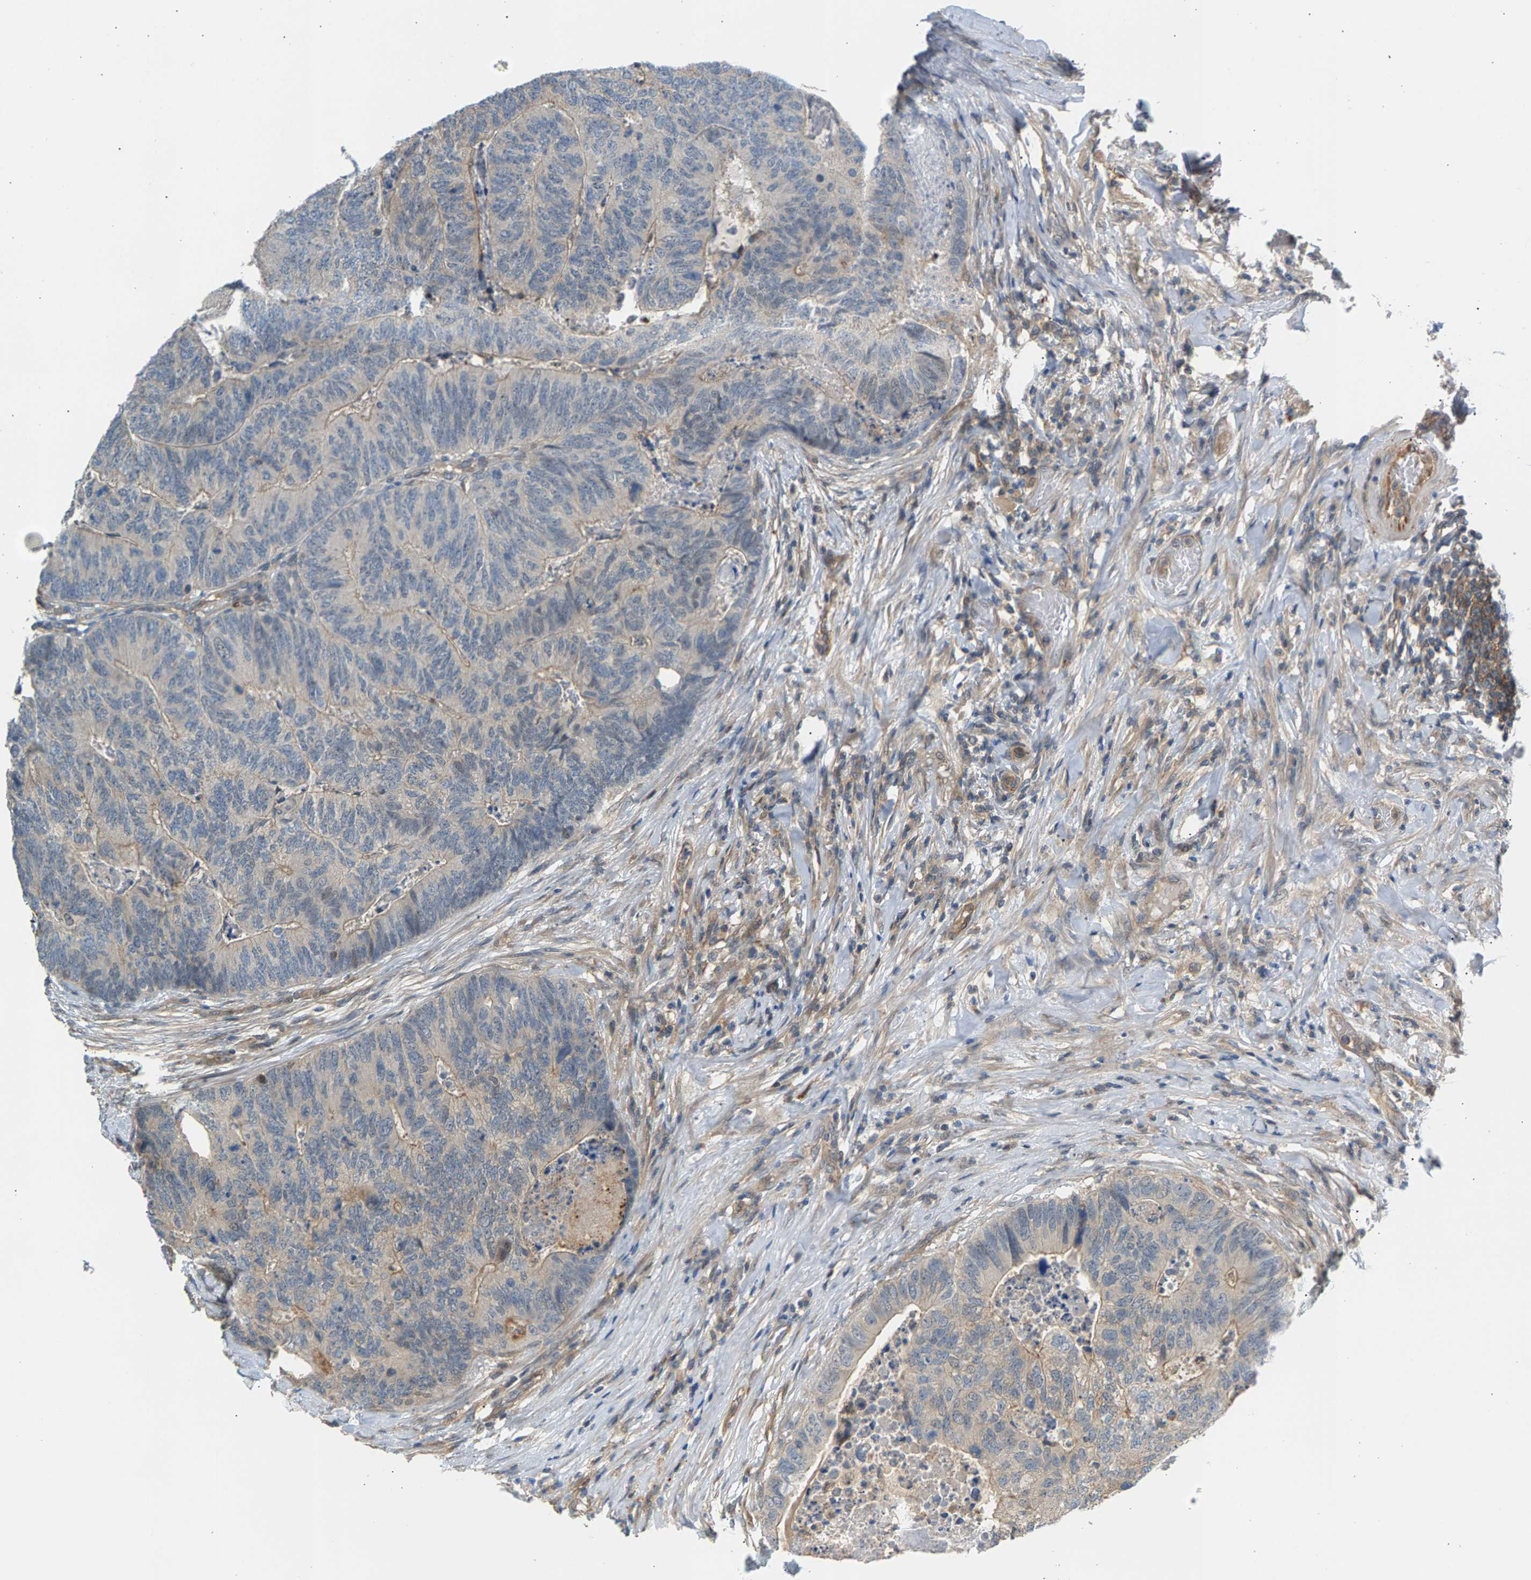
{"staining": {"intensity": "weak", "quantity": "<25%", "location": "cytoplasmic/membranous"}, "tissue": "colorectal cancer", "cell_type": "Tumor cells", "image_type": "cancer", "snomed": [{"axis": "morphology", "description": "Adenocarcinoma, NOS"}, {"axis": "topography", "description": "Colon"}], "caption": "IHC of colorectal adenocarcinoma demonstrates no positivity in tumor cells.", "gene": "KRTAP27-1", "patient": {"sex": "female", "age": 67}}